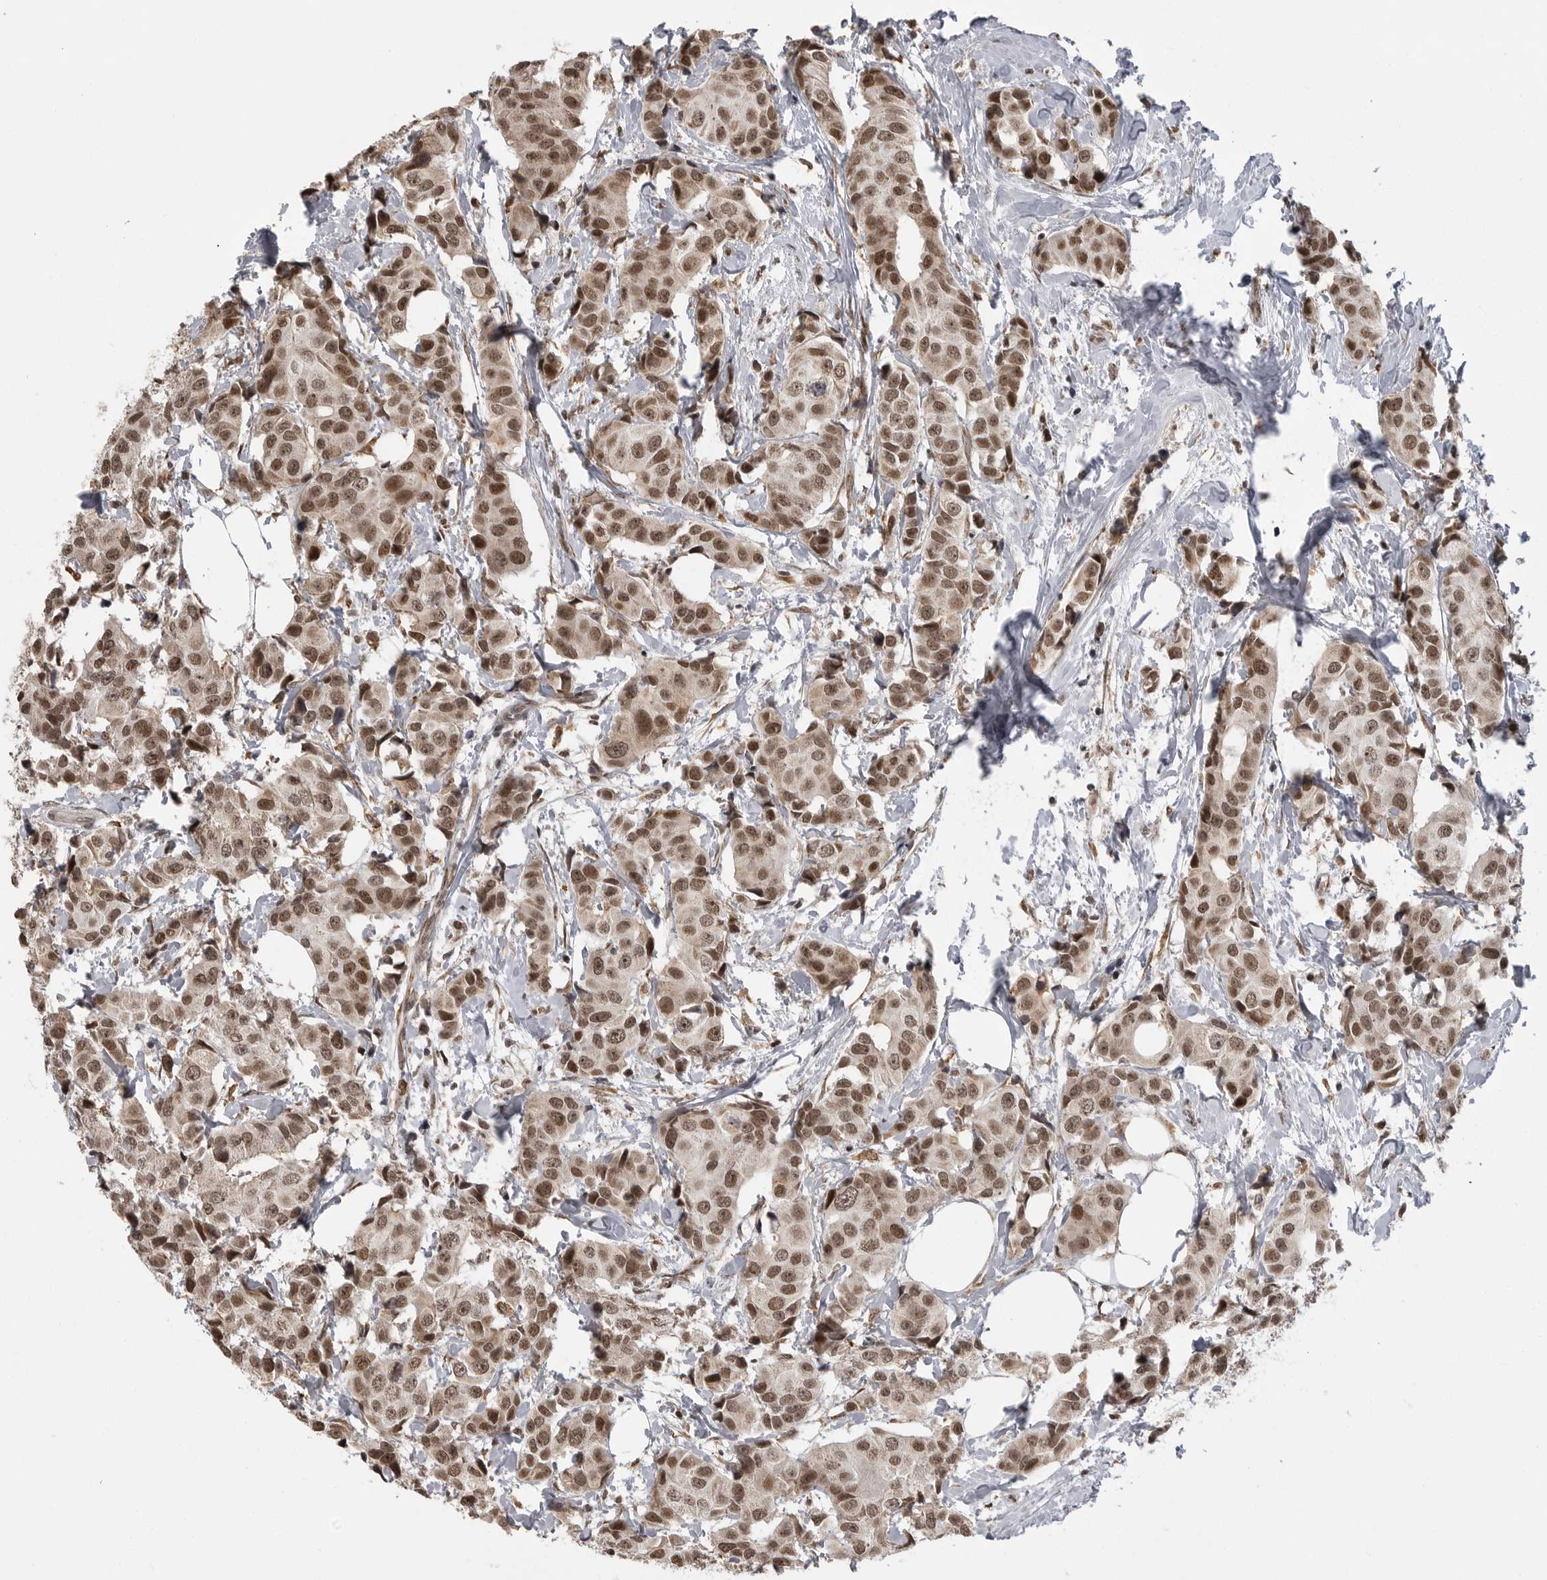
{"staining": {"intensity": "moderate", "quantity": ">75%", "location": "nuclear"}, "tissue": "breast cancer", "cell_type": "Tumor cells", "image_type": "cancer", "snomed": [{"axis": "morphology", "description": "Normal tissue, NOS"}, {"axis": "morphology", "description": "Duct carcinoma"}, {"axis": "topography", "description": "Breast"}], "caption": "Immunohistochemical staining of breast cancer (invasive ductal carcinoma) exhibits moderate nuclear protein staining in approximately >75% of tumor cells.", "gene": "ISG20L2", "patient": {"sex": "female", "age": 39}}